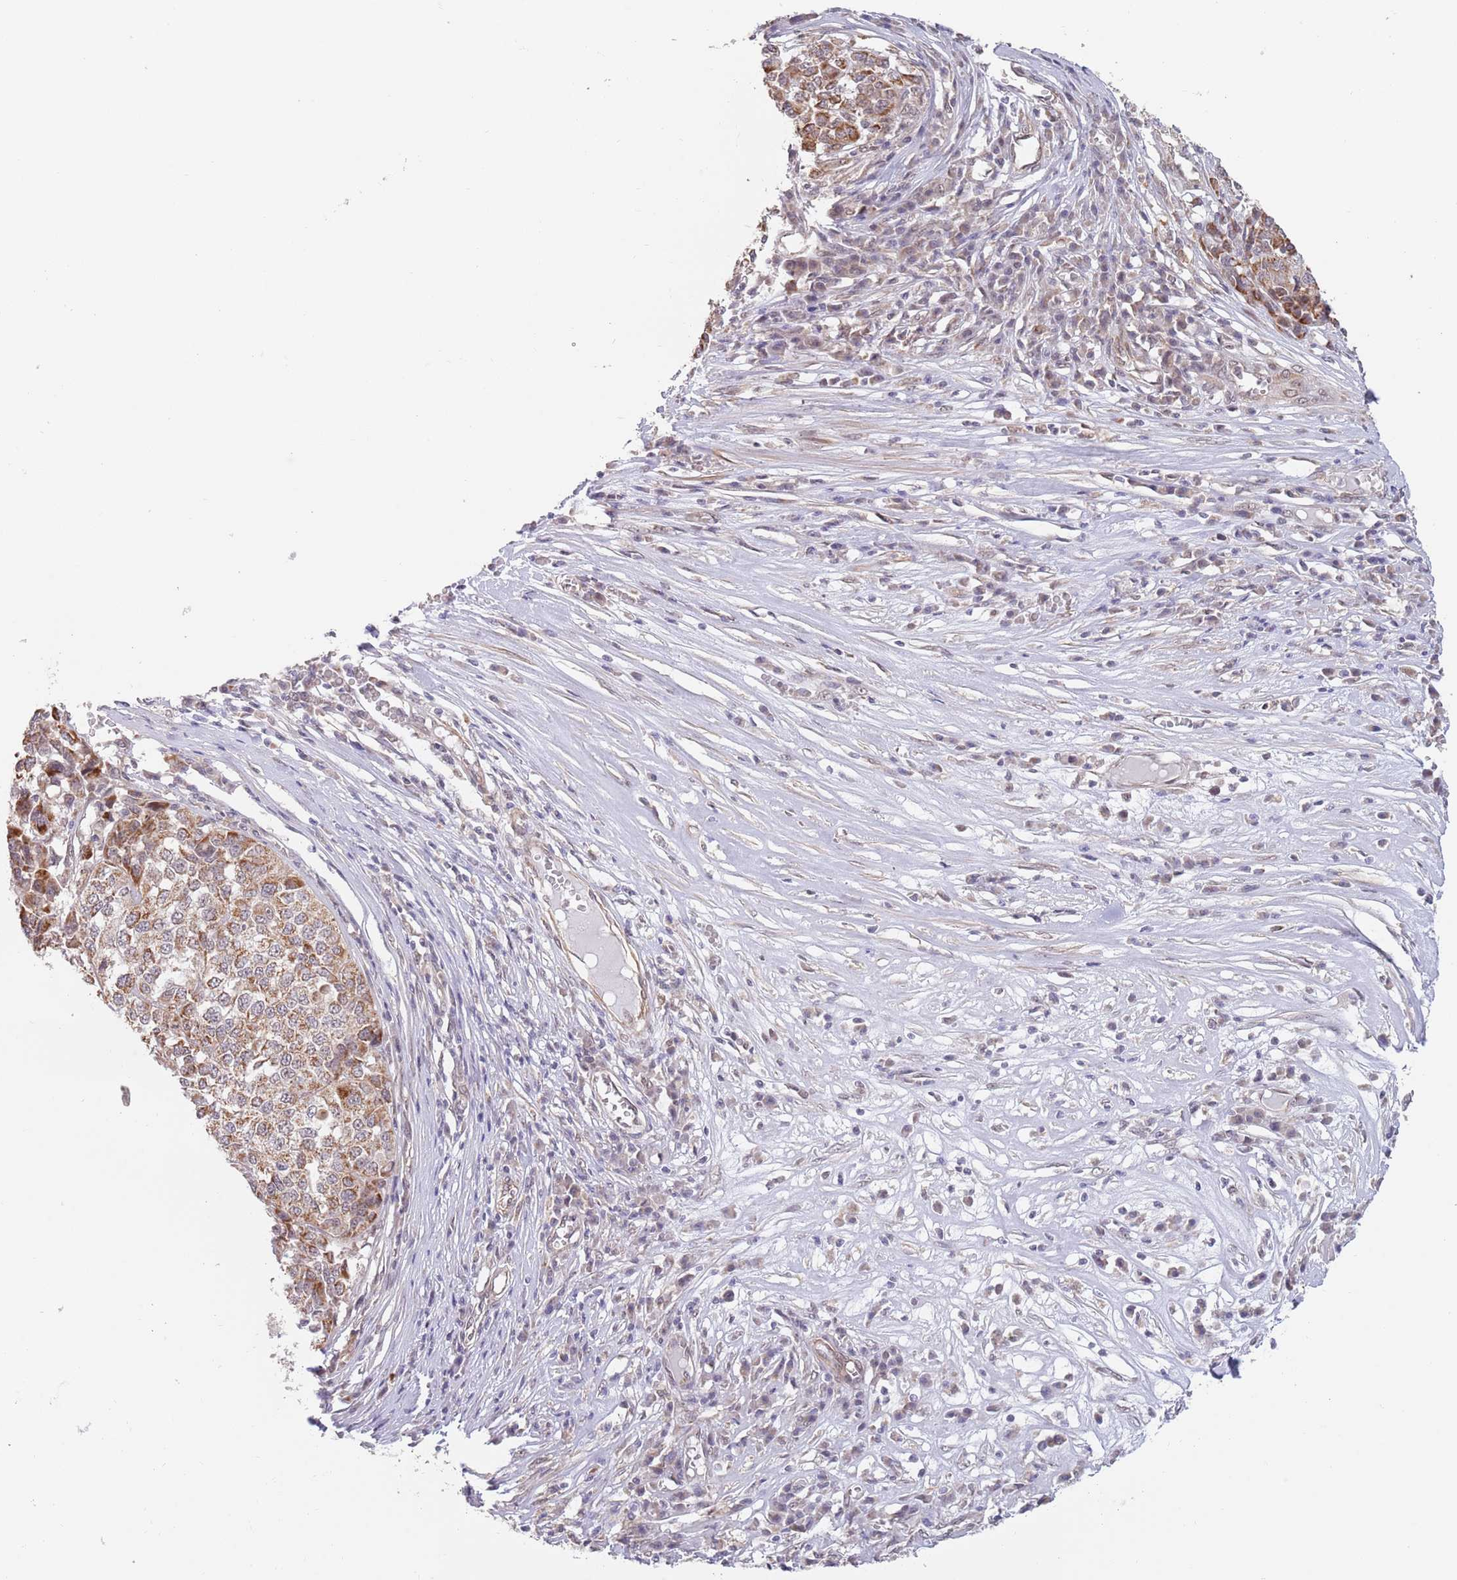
{"staining": {"intensity": "moderate", "quantity": ">75%", "location": "cytoplasmic/membranous"}, "tissue": "melanoma", "cell_type": "Tumor cells", "image_type": "cancer", "snomed": [{"axis": "morphology", "description": "Malignant melanoma, Metastatic site"}, {"axis": "topography", "description": "Lymph node"}], "caption": "Brown immunohistochemical staining in malignant melanoma (metastatic site) shows moderate cytoplasmic/membranous positivity in about >75% of tumor cells.", "gene": "UQCC3", "patient": {"sex": "male", "age": 44}}